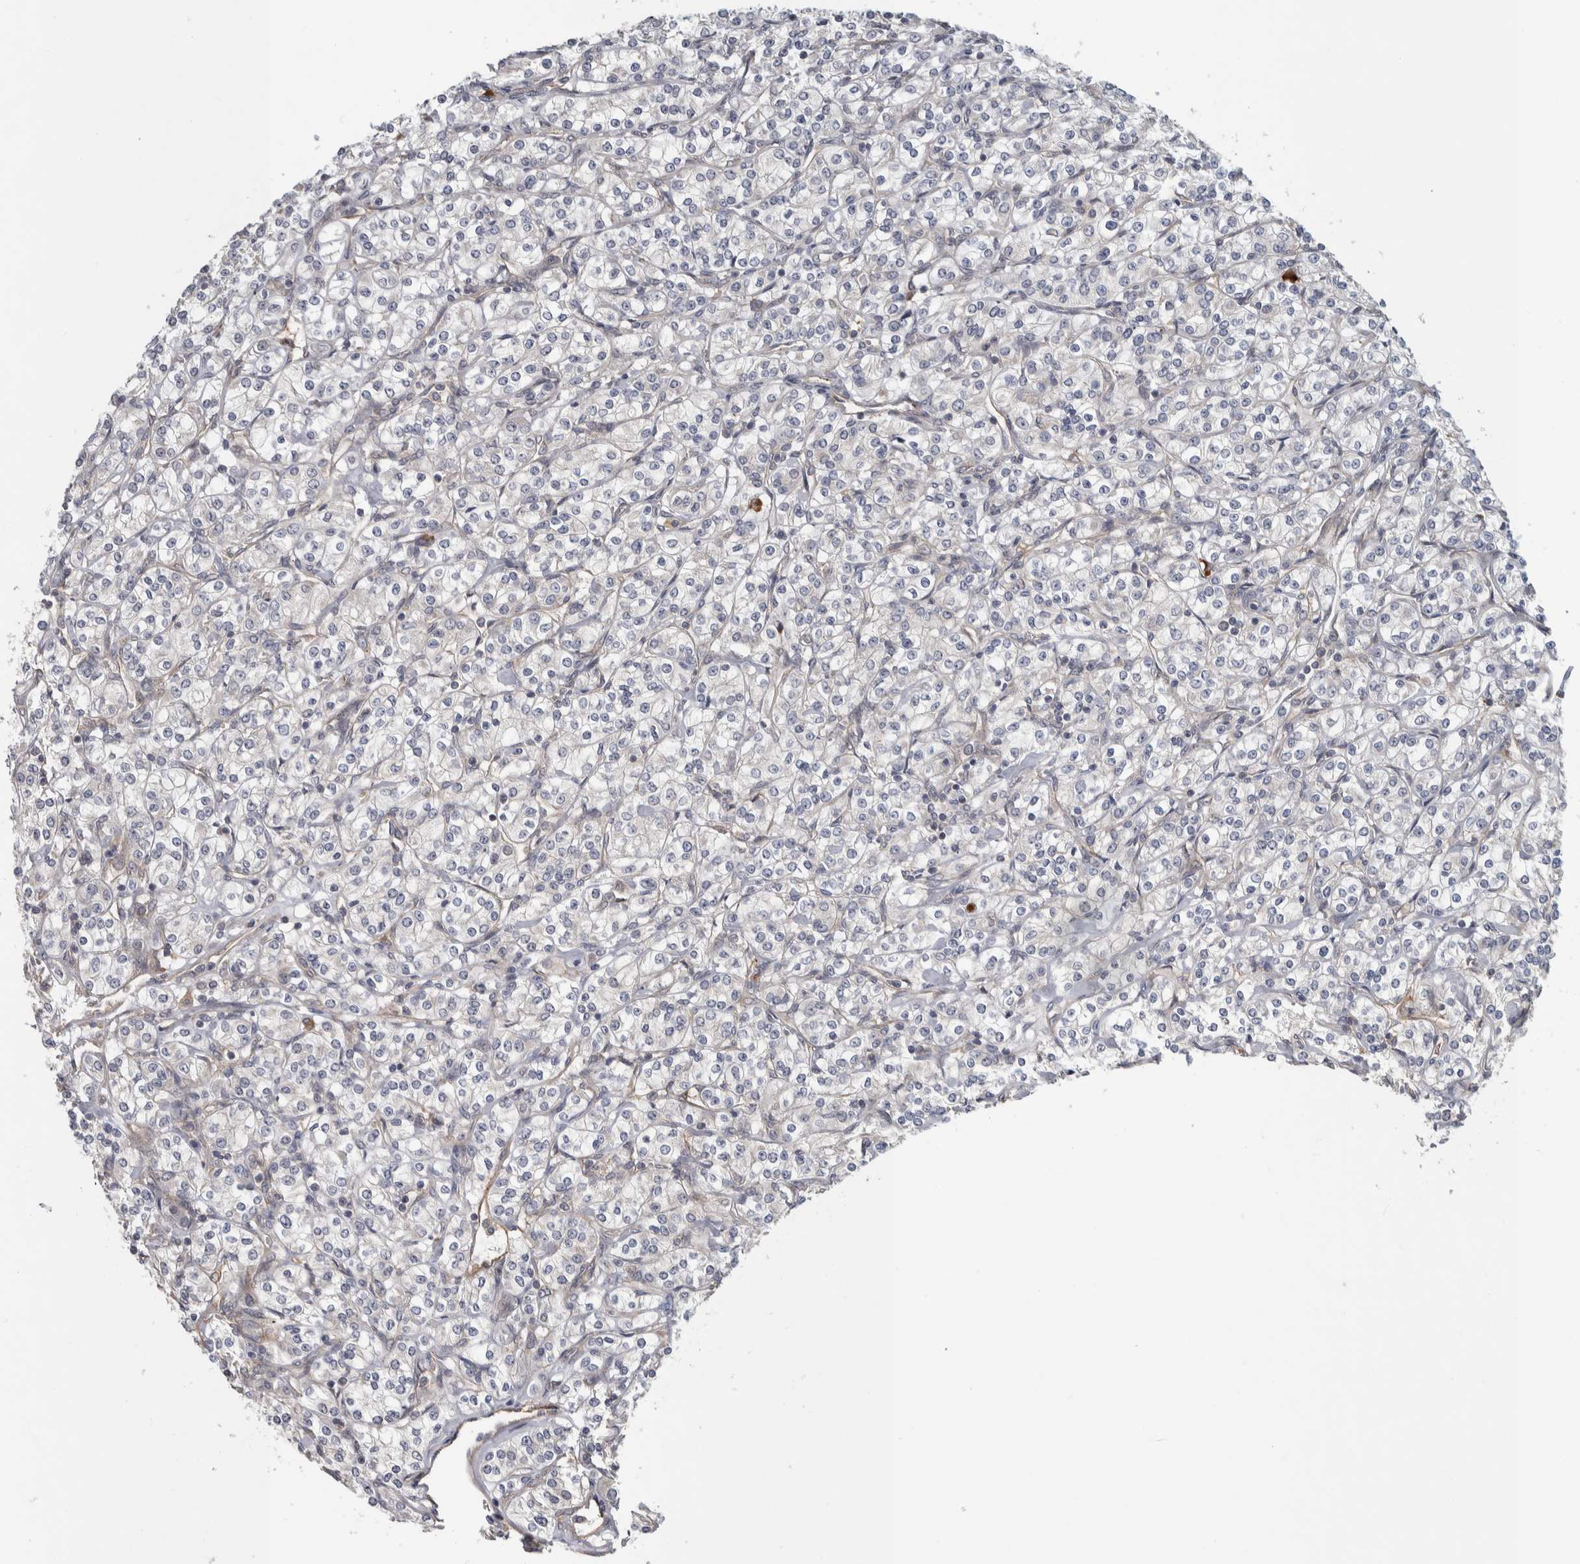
{"staining": {"intensity": "negative", "quantity": "none", "location": "none"}, "tissue": "renal cancer", "cell_type": "Tumor cells", "image_type": "cancer", "snomed": [{"axis": "morphology", "description": "Adenocarcinoma, NOS"}, {"axis": "topography", "description": "Kidney"}], "caption": "Human renal cancer (adenocarcinoma) stained for a protein using IHC displays no staining in tumor cells.", "gene": "TBC1D31", "patient": {"sex": "male", "age": 77}}